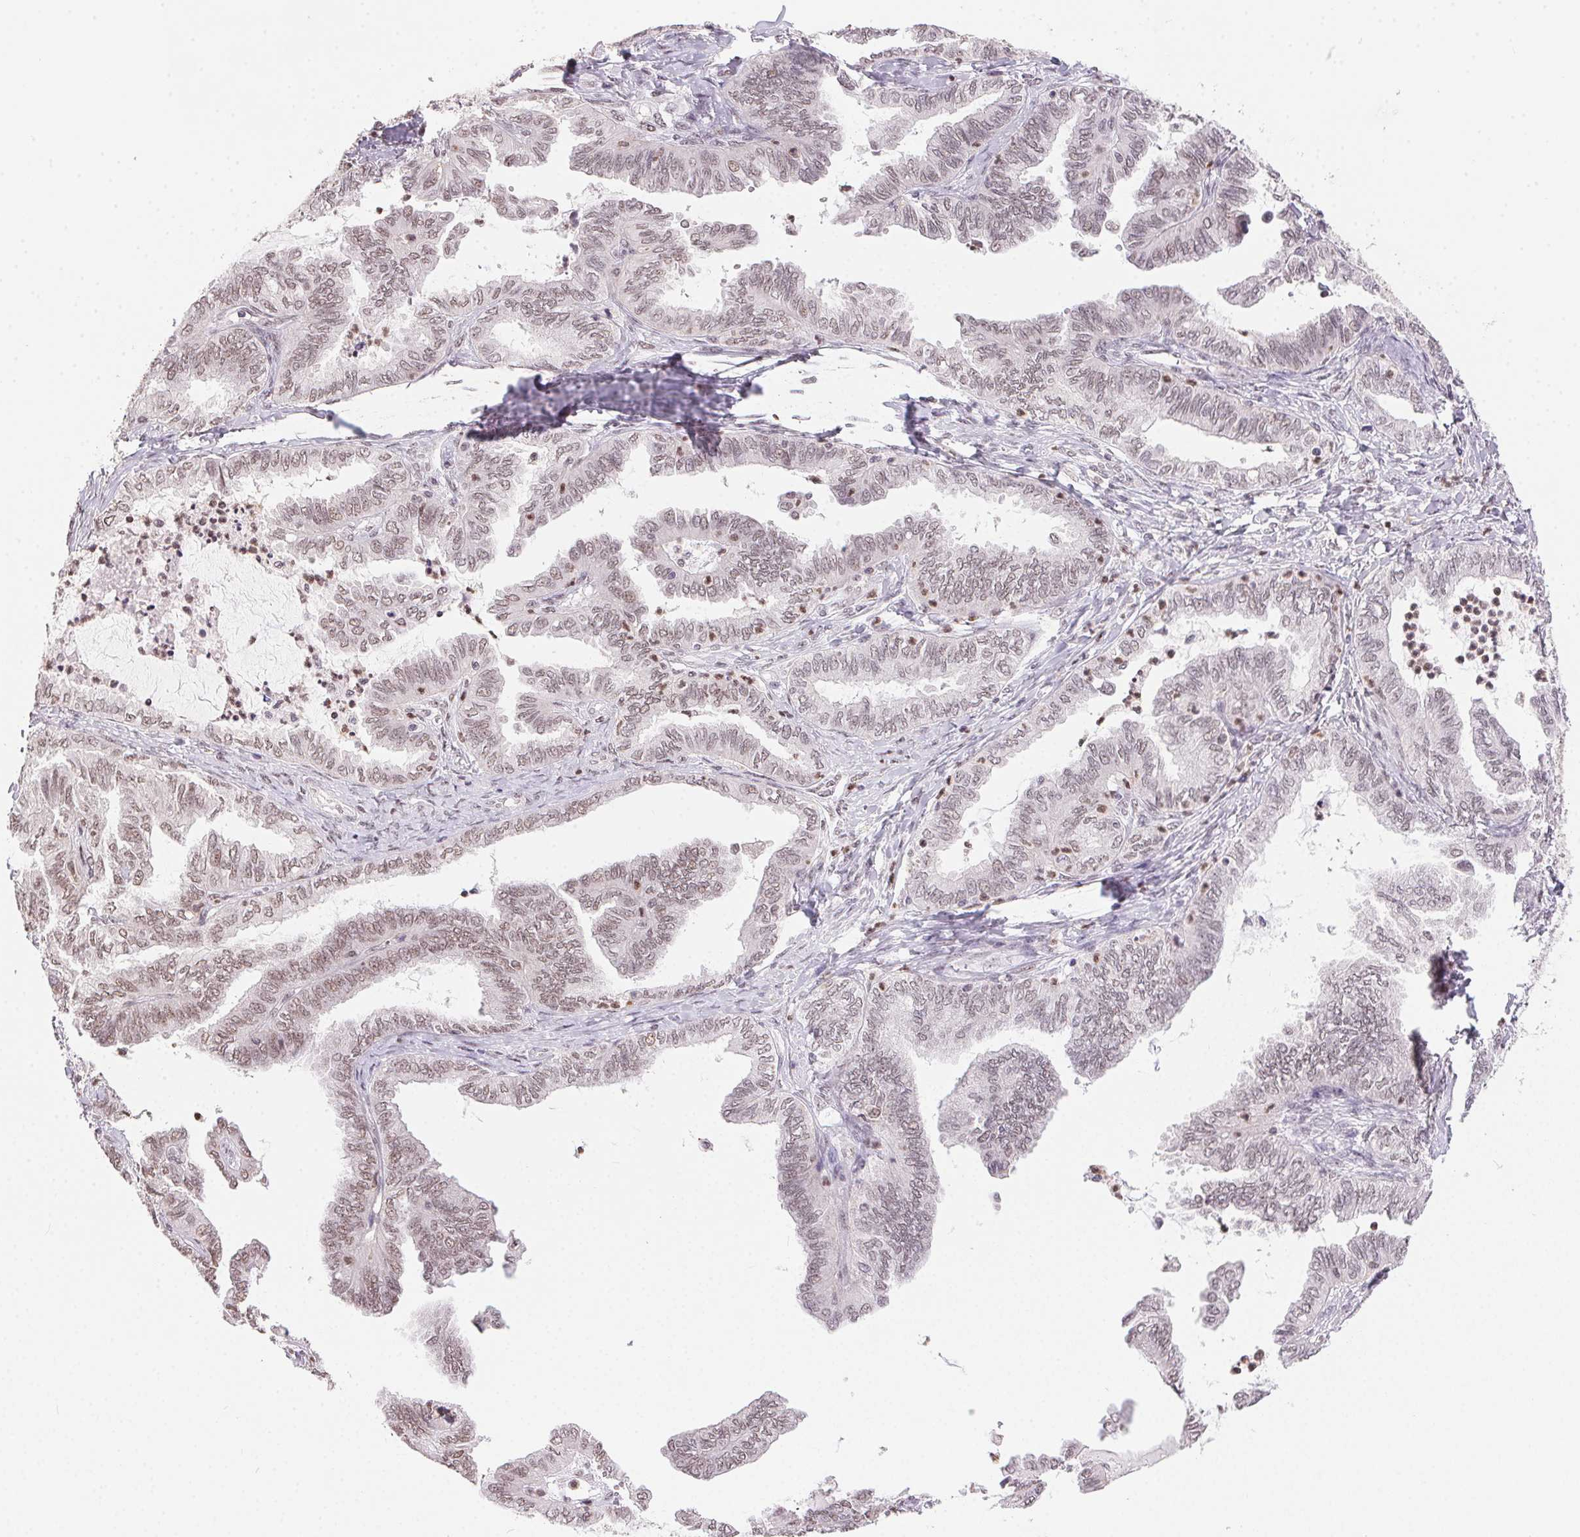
{"staining": {"intensity": "moderate", "quantity": ">75%", "location": "nuclear"}, "tissue": "ovarian cancer", "cell_type": "Tumor cells", "image_type": "cancer", "snomed": [{"axis": "morphology", "description": "Carcinoma, endometroid"}, {"axis": "topography", "description": "Ovary"}], "caption": "IHC of endometroid carcinoma (ovarian) displays medium levels of moderate nuclear expression in approximately >75% of tumor cells.", "gene": "NFE2L1", "patient": {"sex": "female", "age": 70}}